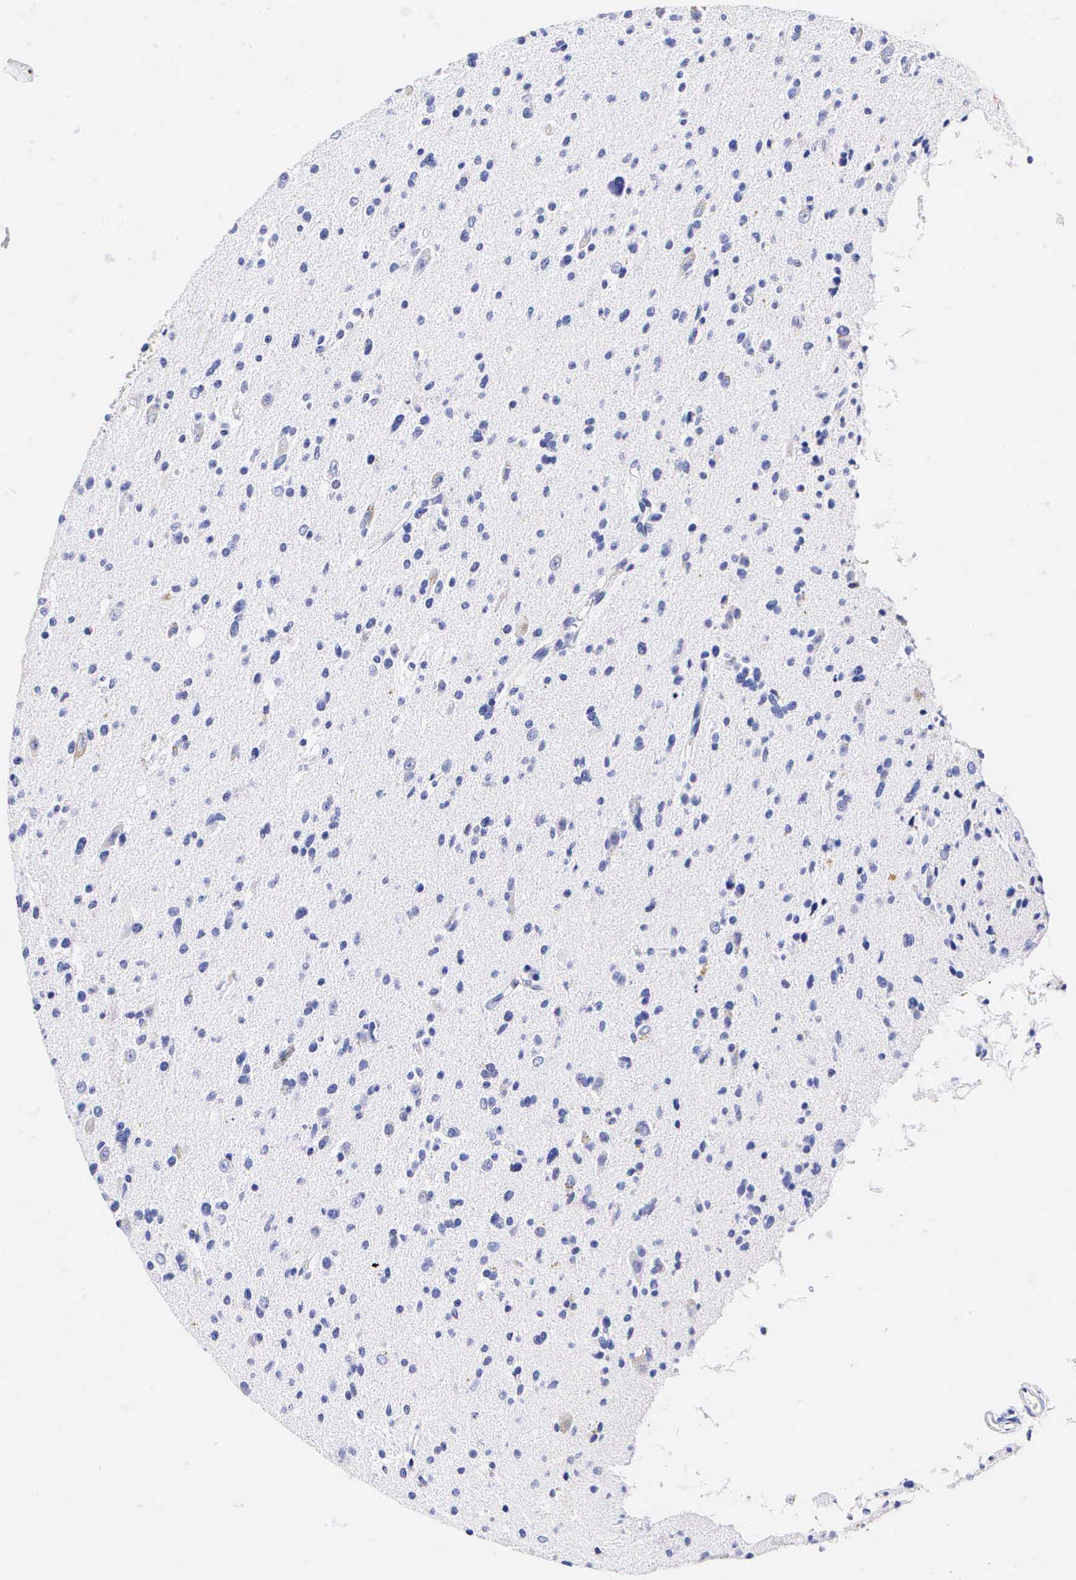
{"staining": {"intensity": "negative", "quantity": "none", "location": "none"}, "tissue": "glioma", "cell_type": "Tumor cells", "image_type": "cancer", "snomed": [{"axis": "morphology", "description": "Glioma, malignant, Low grade"}, {"axis": "topography", "description": "Brain"}], "caption": "Immunohistochemistry histopathology image of glioma stained for a protein (brown), which displays no positivity in tumor cells.", "gene": "CD3E", "patient": {"sex": "female", "age": 46}}